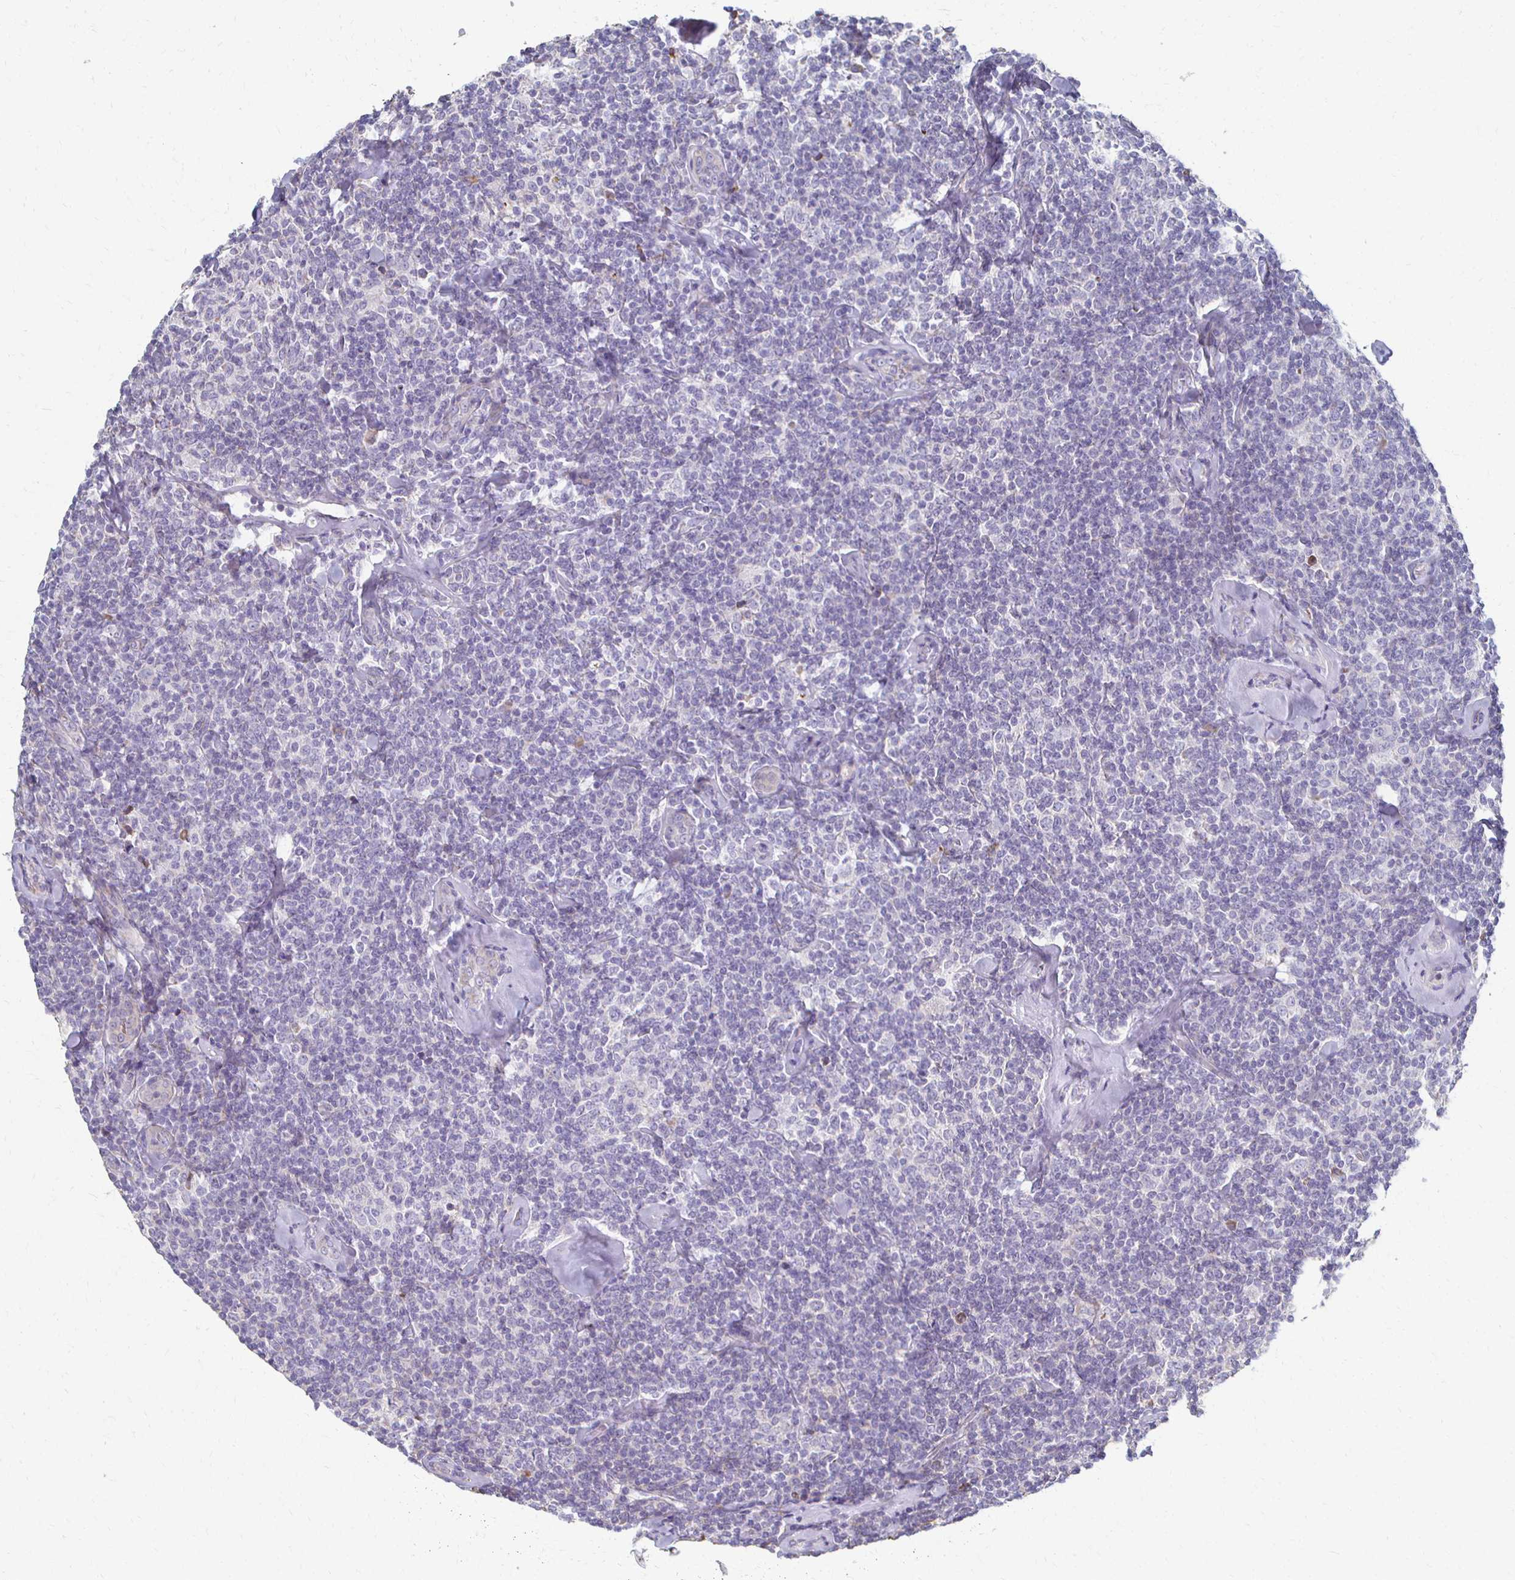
{"staining": {"intensity": "negative", "quantity": "none", "location": "none"}, "tissue": "lymphoma", "cell_type": "Tumor cells", "image_type": "cancer", "snomed": [{"axis": "morphology", "description": "Malignant lymphoma, non-Hodgkin's type, Low grade"}, {"axis": "topography", "description": "Lymph node"}], "caption": "This is an IHC histopathology image of lymphoma. There is no staining in tumor cells.", "gene": "ATP1A3", "patient": {"sex": "female", "age": 56}}